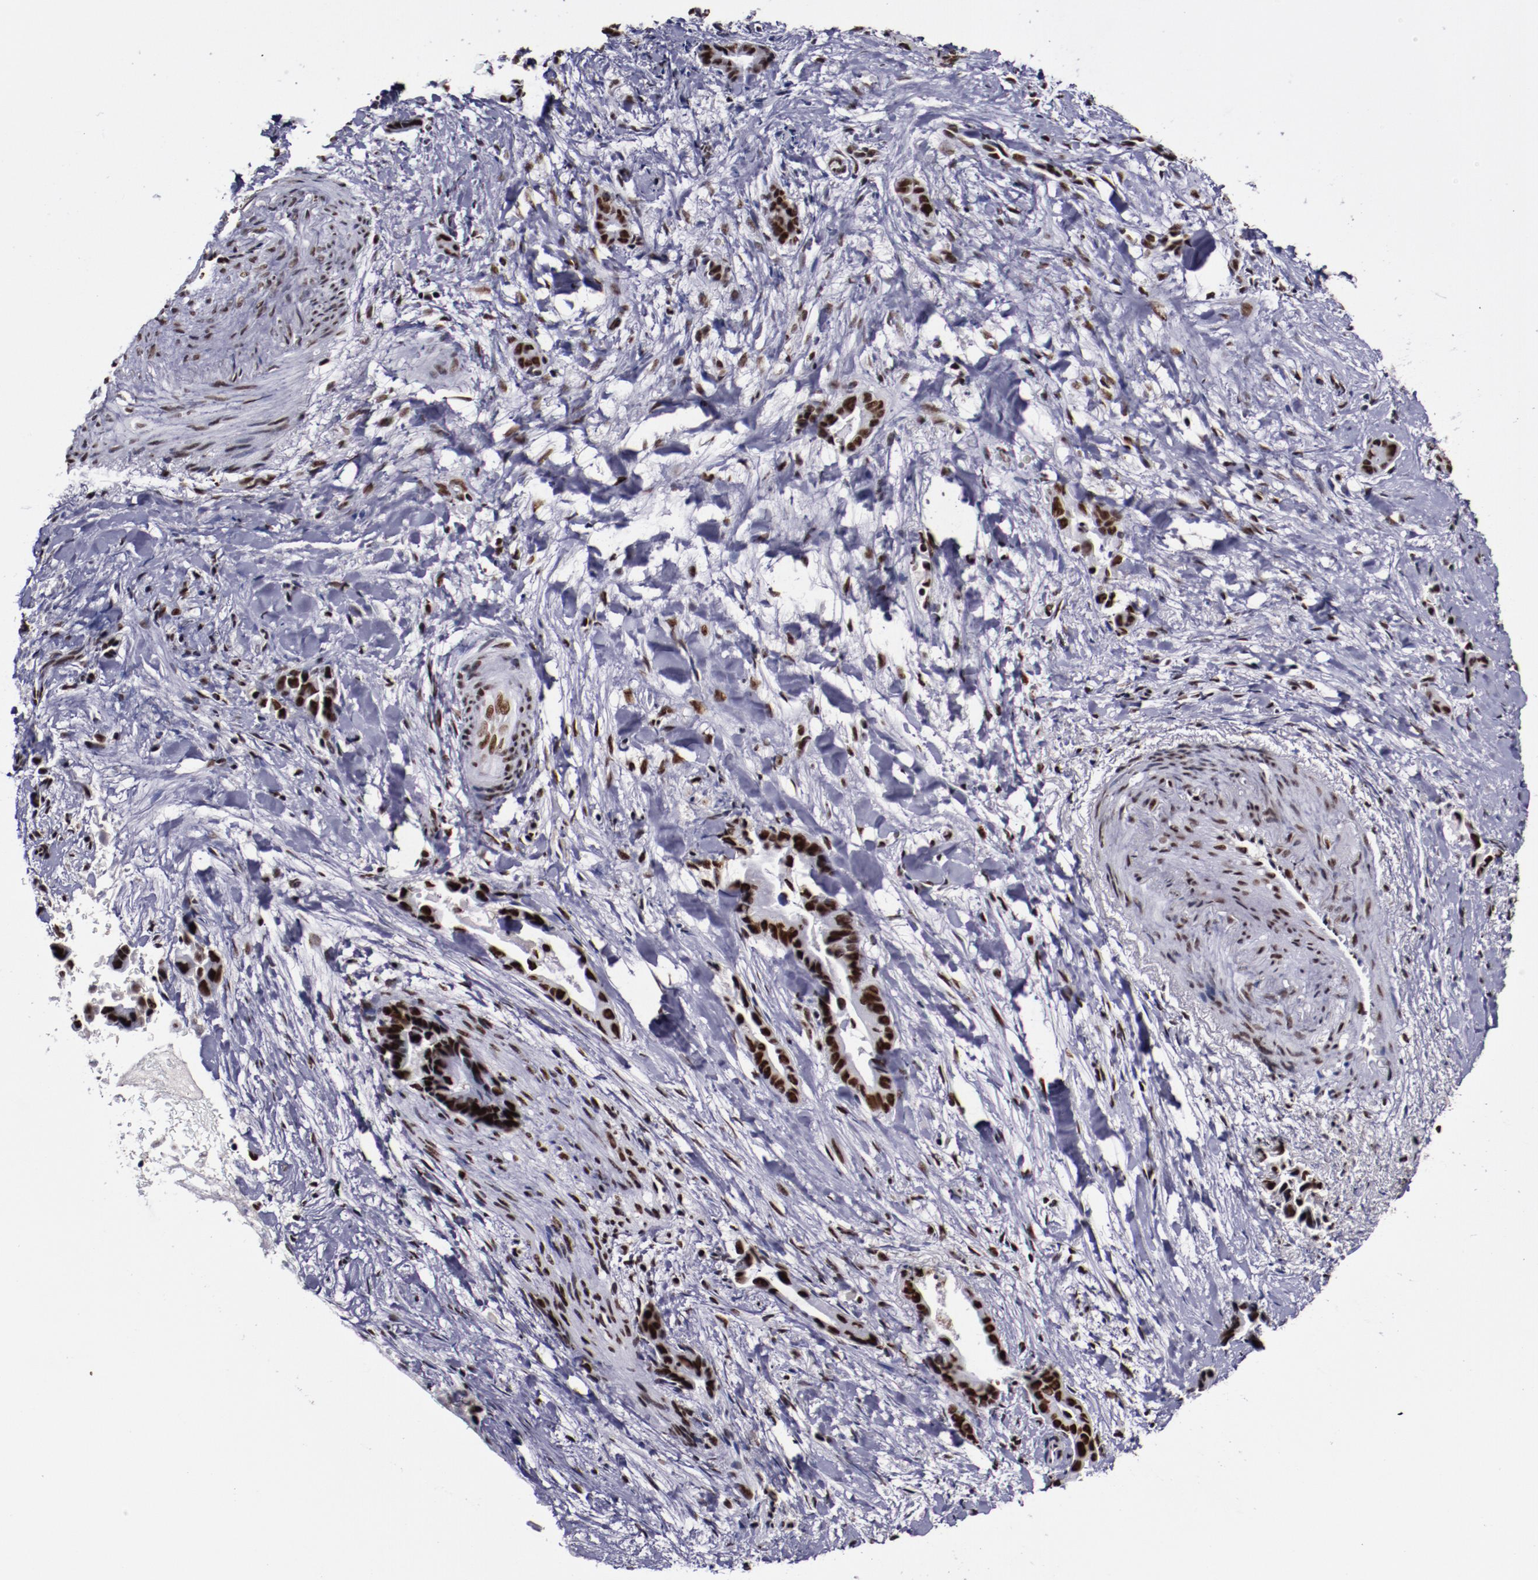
{"staining": {"intensity": "strong", "quantity": ">75%", "location": "nuclear"}, "tissue": "liver cancer", "cell_type": "Tumor cells", "image_type": "cancer", "snomed": [{"axis": "morphology", "description": "Cholangiocarcinoma"}, {"axis": "topography", "description": "Liver"}], "caption": "Immunohistochemistry image of human liver cancer stained for a protein (brown), which demonstrates high levels of strong nuclear expression in approximately >75% of tumor cells.", "gene": "ERH", "patient": {"sex": "female", "age": 55}}